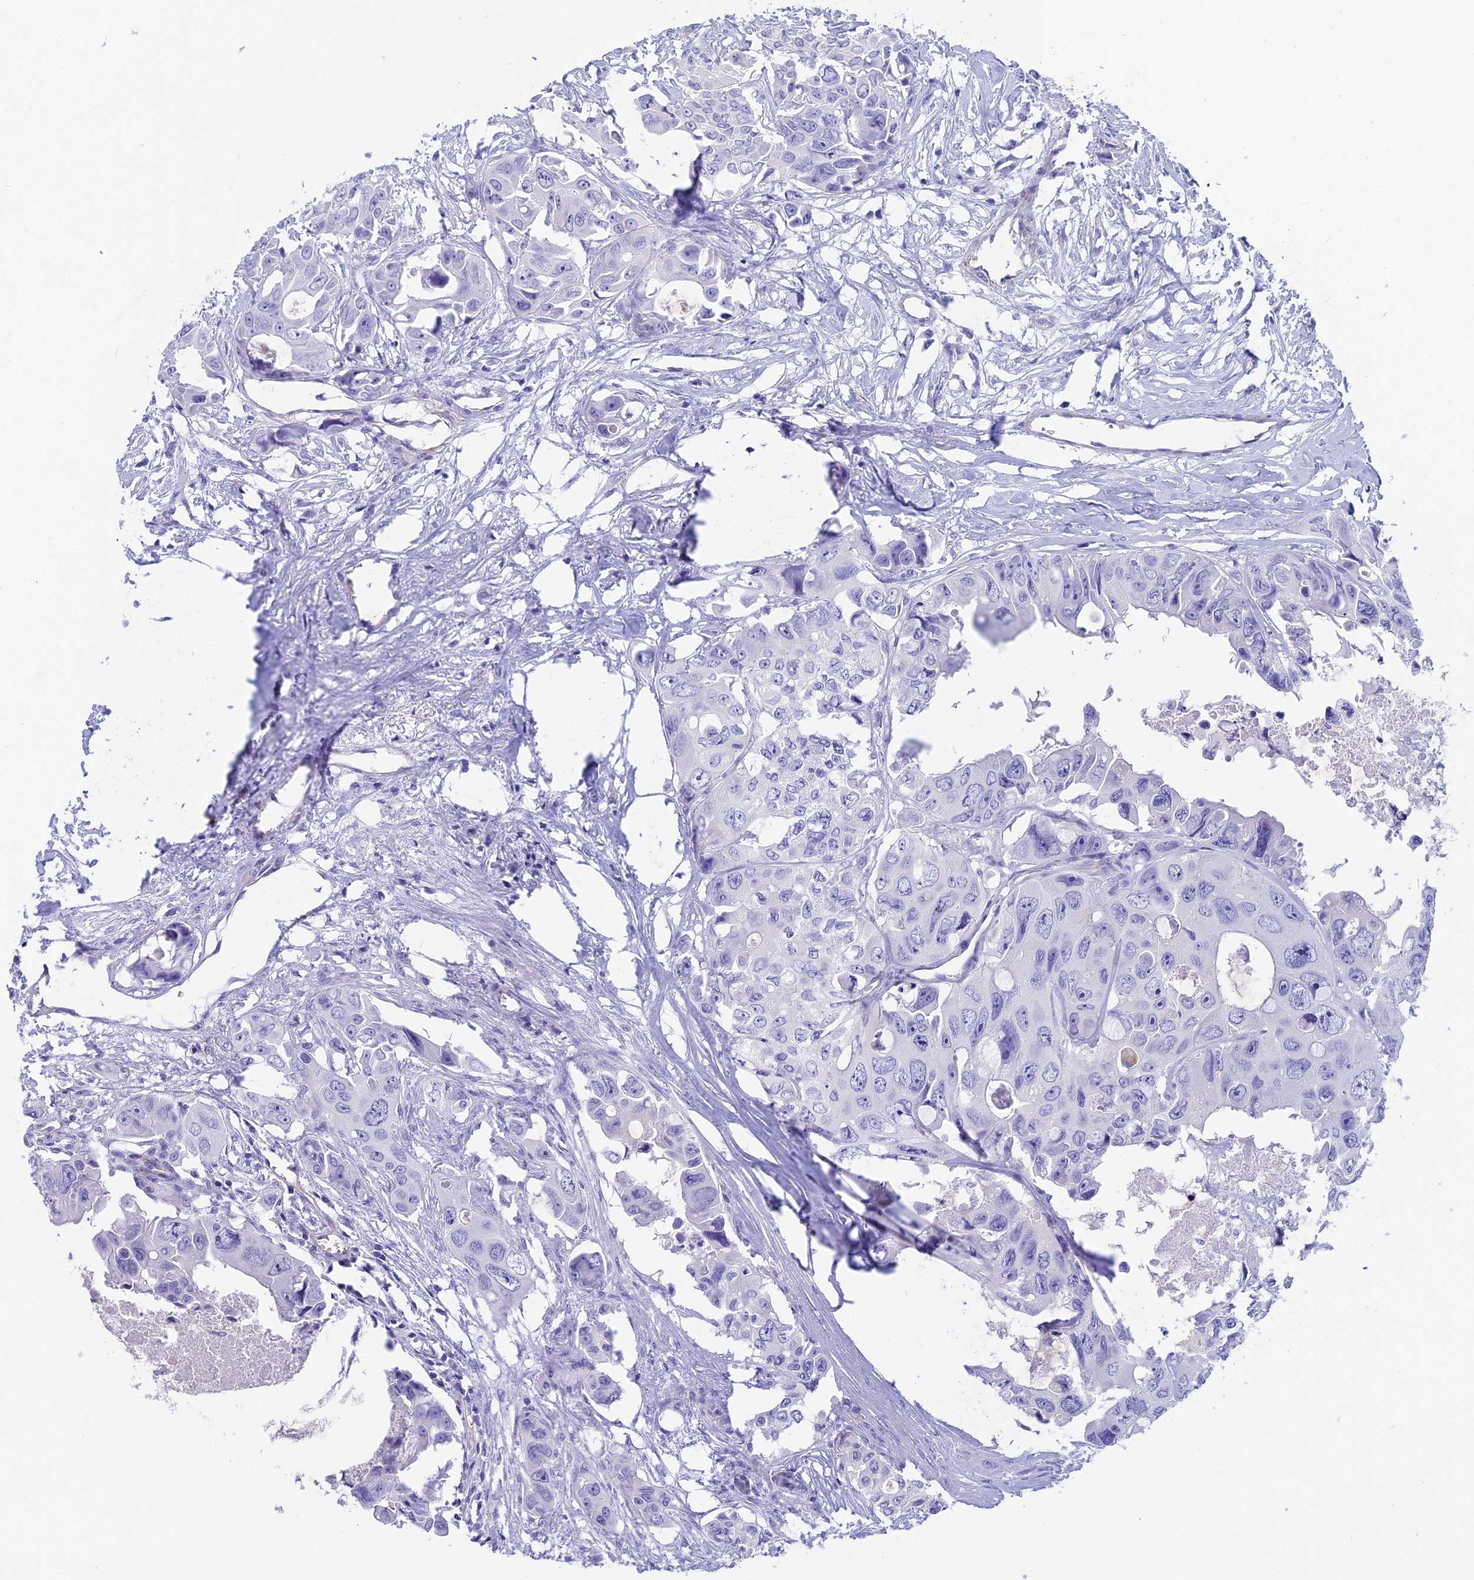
{"staining": {"intensity": "negative", "quantity": "none", "location": "none"}, "tissue": "colorectal cancer", "cell_type": "Tumor cells", "image_type": "cancer", "snomed": [{"axis": "morphology", "description": "Adenocarcinoma, NOS"}, {"axis": "topography", "description": "Rectum"}], "caption": "Immunohistochemistry image of human colorectal cancer stained for a protein (brown), which exhibits no positivity in tumor cells.", "gene": "TACSTD2", "patient": {"sex": "male", "age": 87}}